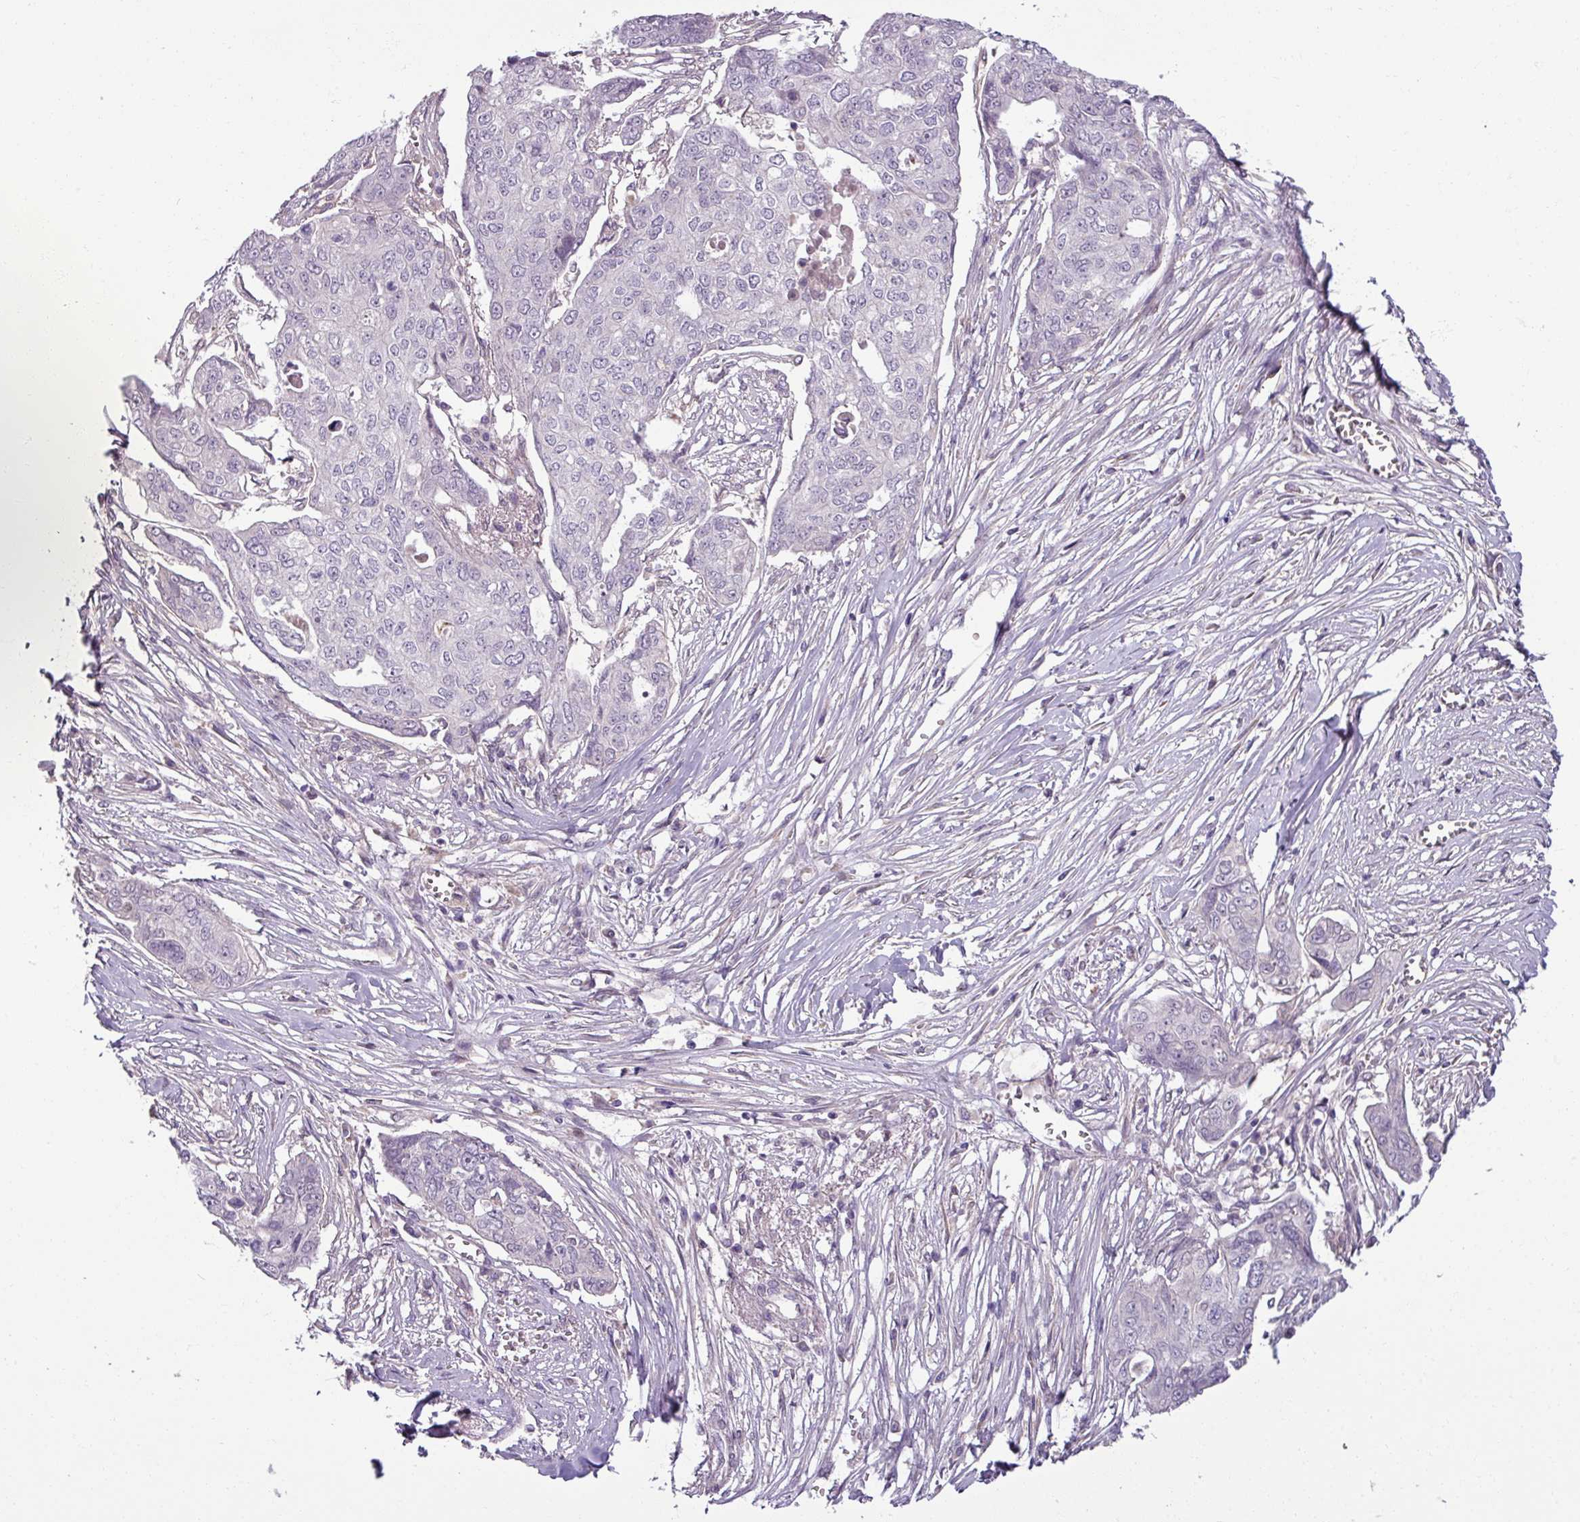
{"staining": {"intensity": "negative", "quantity": "none", "location": "none"}, "tissue": "ovarian cancer", "cell_type": "Tumor cells", "image_type": "cancer", "snomed": [{"axis": "morphology", "description": "Carcinoma, endometroid"}, {"axis": "topography", "description": "Ovary"}], "caption": "Image shows no significant protein staining in tumor cells of ovarian endometroid carcinoma. Brightfield microscopy of immunohistochemistry (IHC) stained with DAB (brown) and hematoxylin (blue), captured at high magnification.", "gene": "UVSSA", "patient": {"sex": "female", "age": 70}}